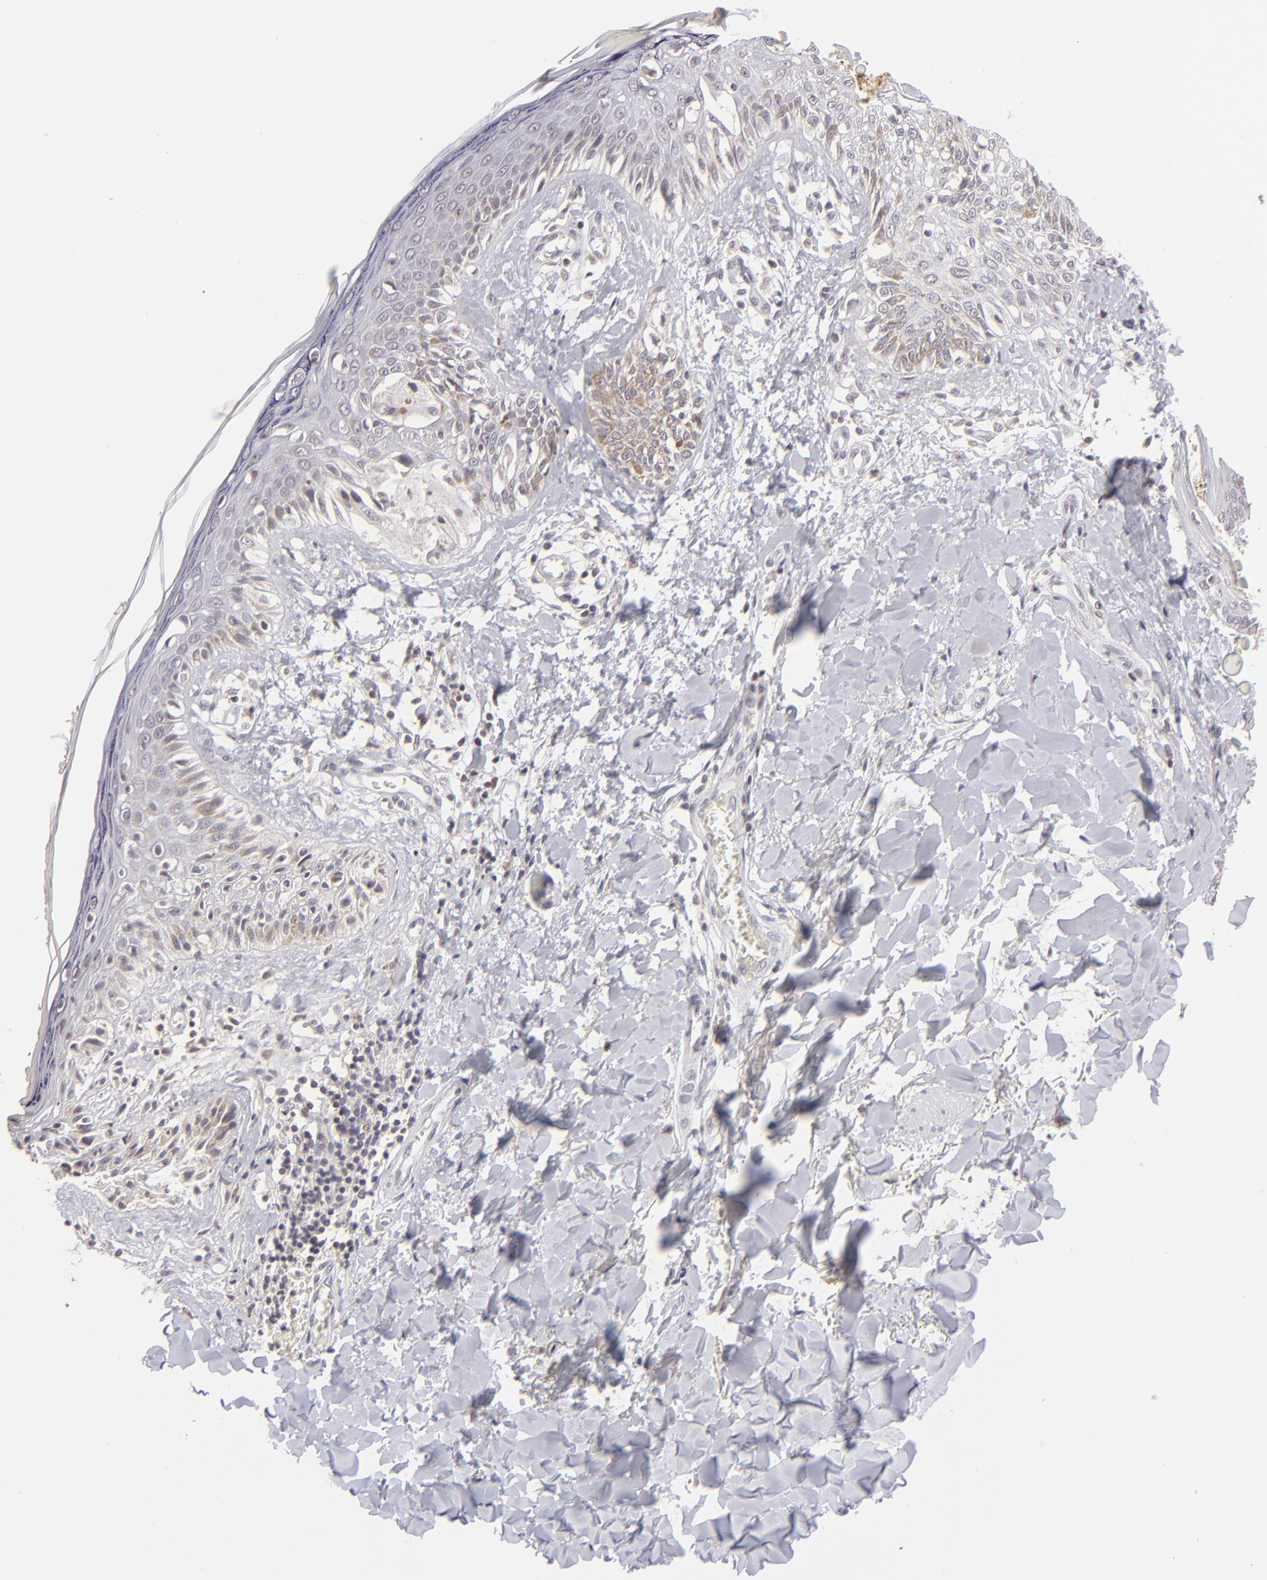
{"staining": {"intensity": "negative", "quantity": "none", "location": "none"}, "tissue": "melanoma", "cell_type": "Tumor cells", "image_type": "cancer", "snomed": [{"axis": "morphology", "description": "Malignant melanoma, NOS"}, {"axis": "topography", "description": "Skin"}], "caption": "An image of melanoma stained for a protein reveals no brown staining in tumor cells. Nuclei are stained in blue.", "gene": "CLDN2", "patient": {"sex": "female", "age": 82}}